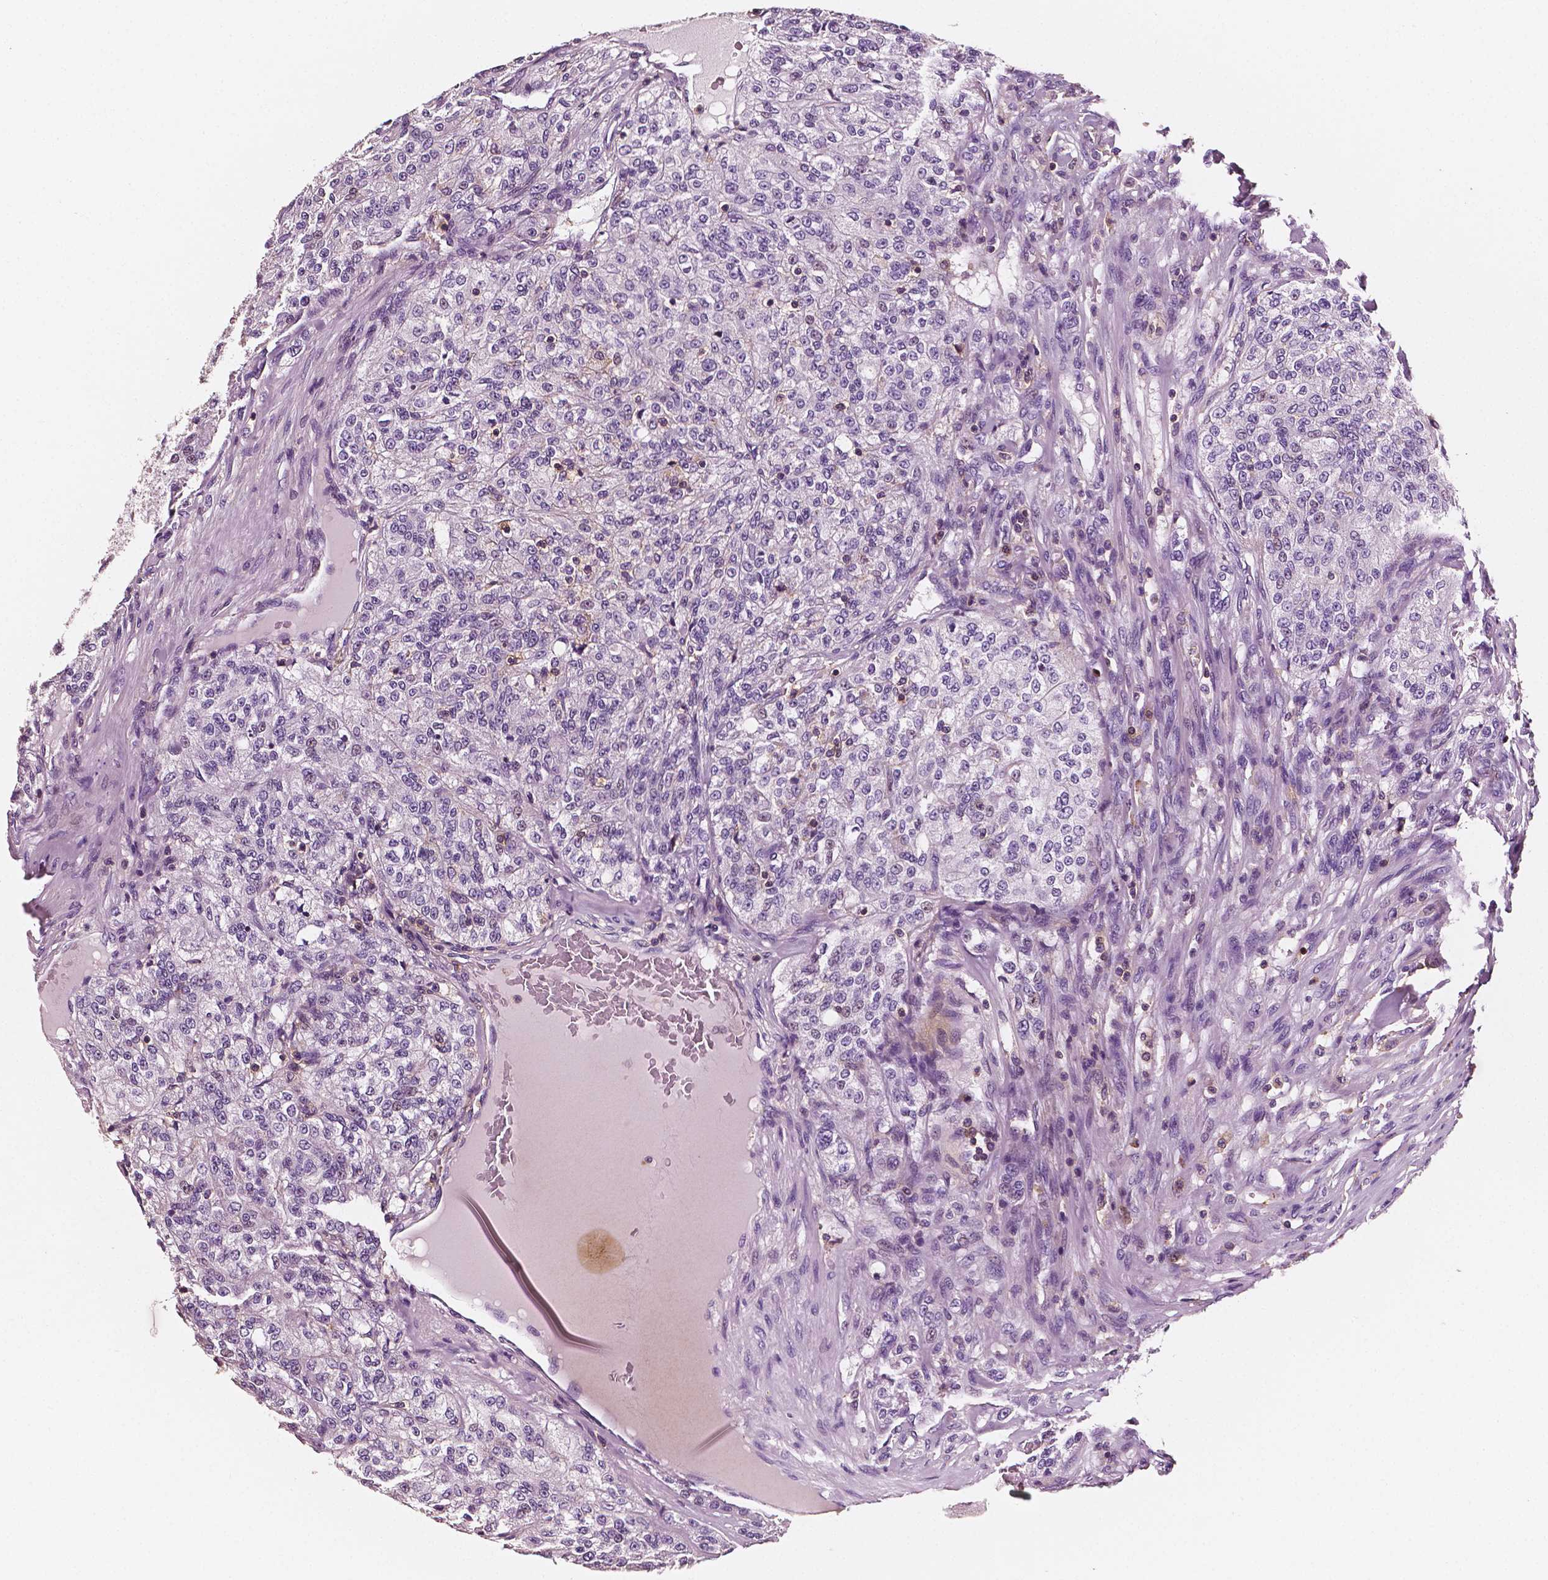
{"staining": {"intensity": "negative", "quantity": "none", "location": "none"}, "tissue": "renal cancer", "cell_type": "Tumor cells", "image_type": "cancer", "snomed": [{"axis": "morphology", "description": "Adenocarcinoma, NOS"}, {"axis": "topography", "description": "Kidney"}], "caption": "DAB immunohistochemical staining of human adenocarcinoma (renal) demonstrates no significant positivity in tumor cells.", "gene": "PTPRC", "patient": {"sex": "female", "age": 63}}